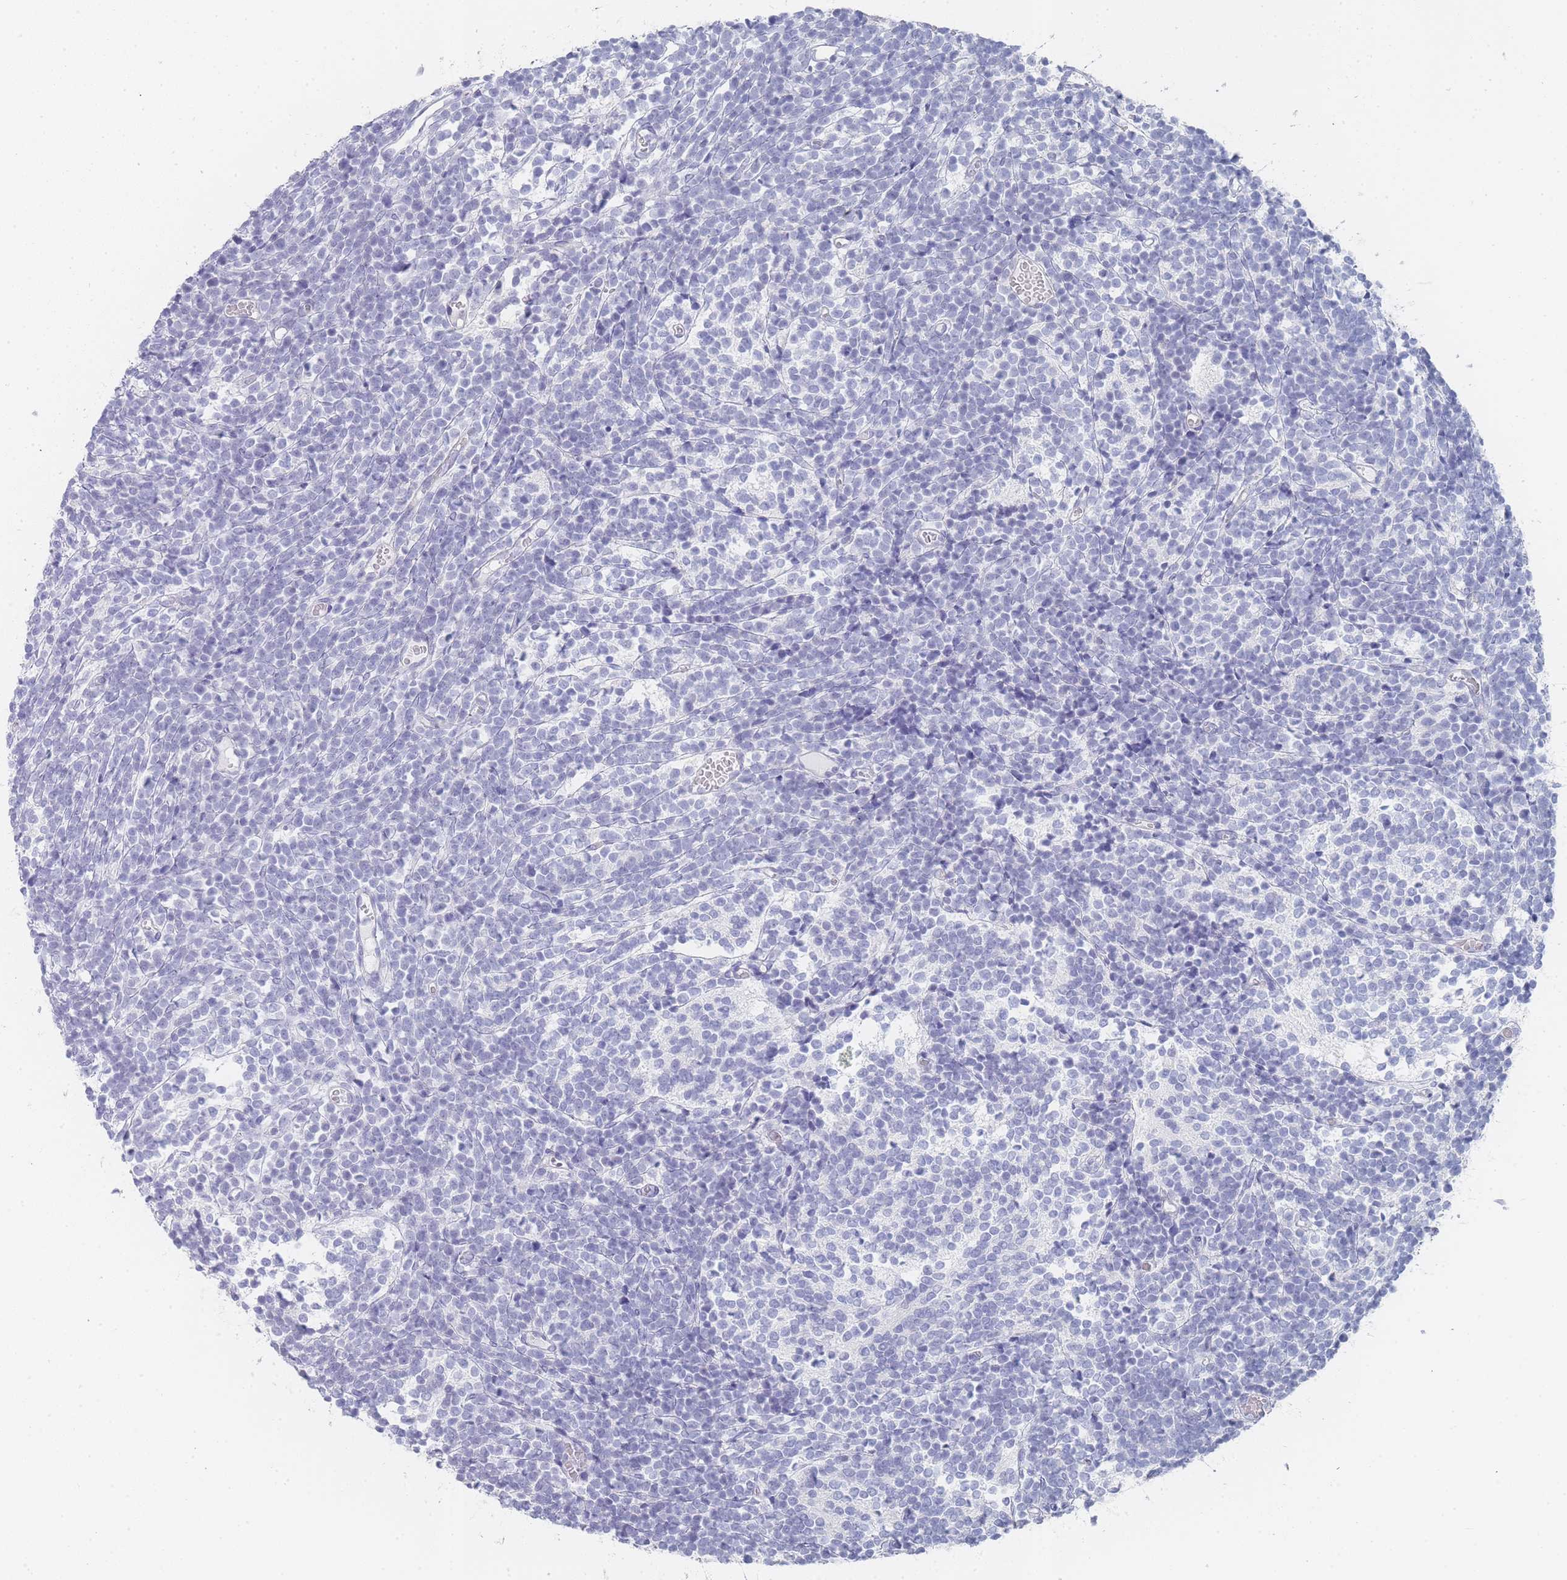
{"staining": {"intensity": "negative", "quantity": "none", "location": "none"}, "tissue": "glioma", "cell_type": "Tumor cells", "image_type": "cancer", "snomed": [{"axis": "morphology", "description": "Glioma, malignant, Low grade"}, {"axis": "topography", "description": "Brain"}], "caption": "Micrograph shows no protein positivity in tumor cells of malignant low-grade glioma tissue.", "gene": "IMPG1", "patient": {"sex": "female", "age": 1}}